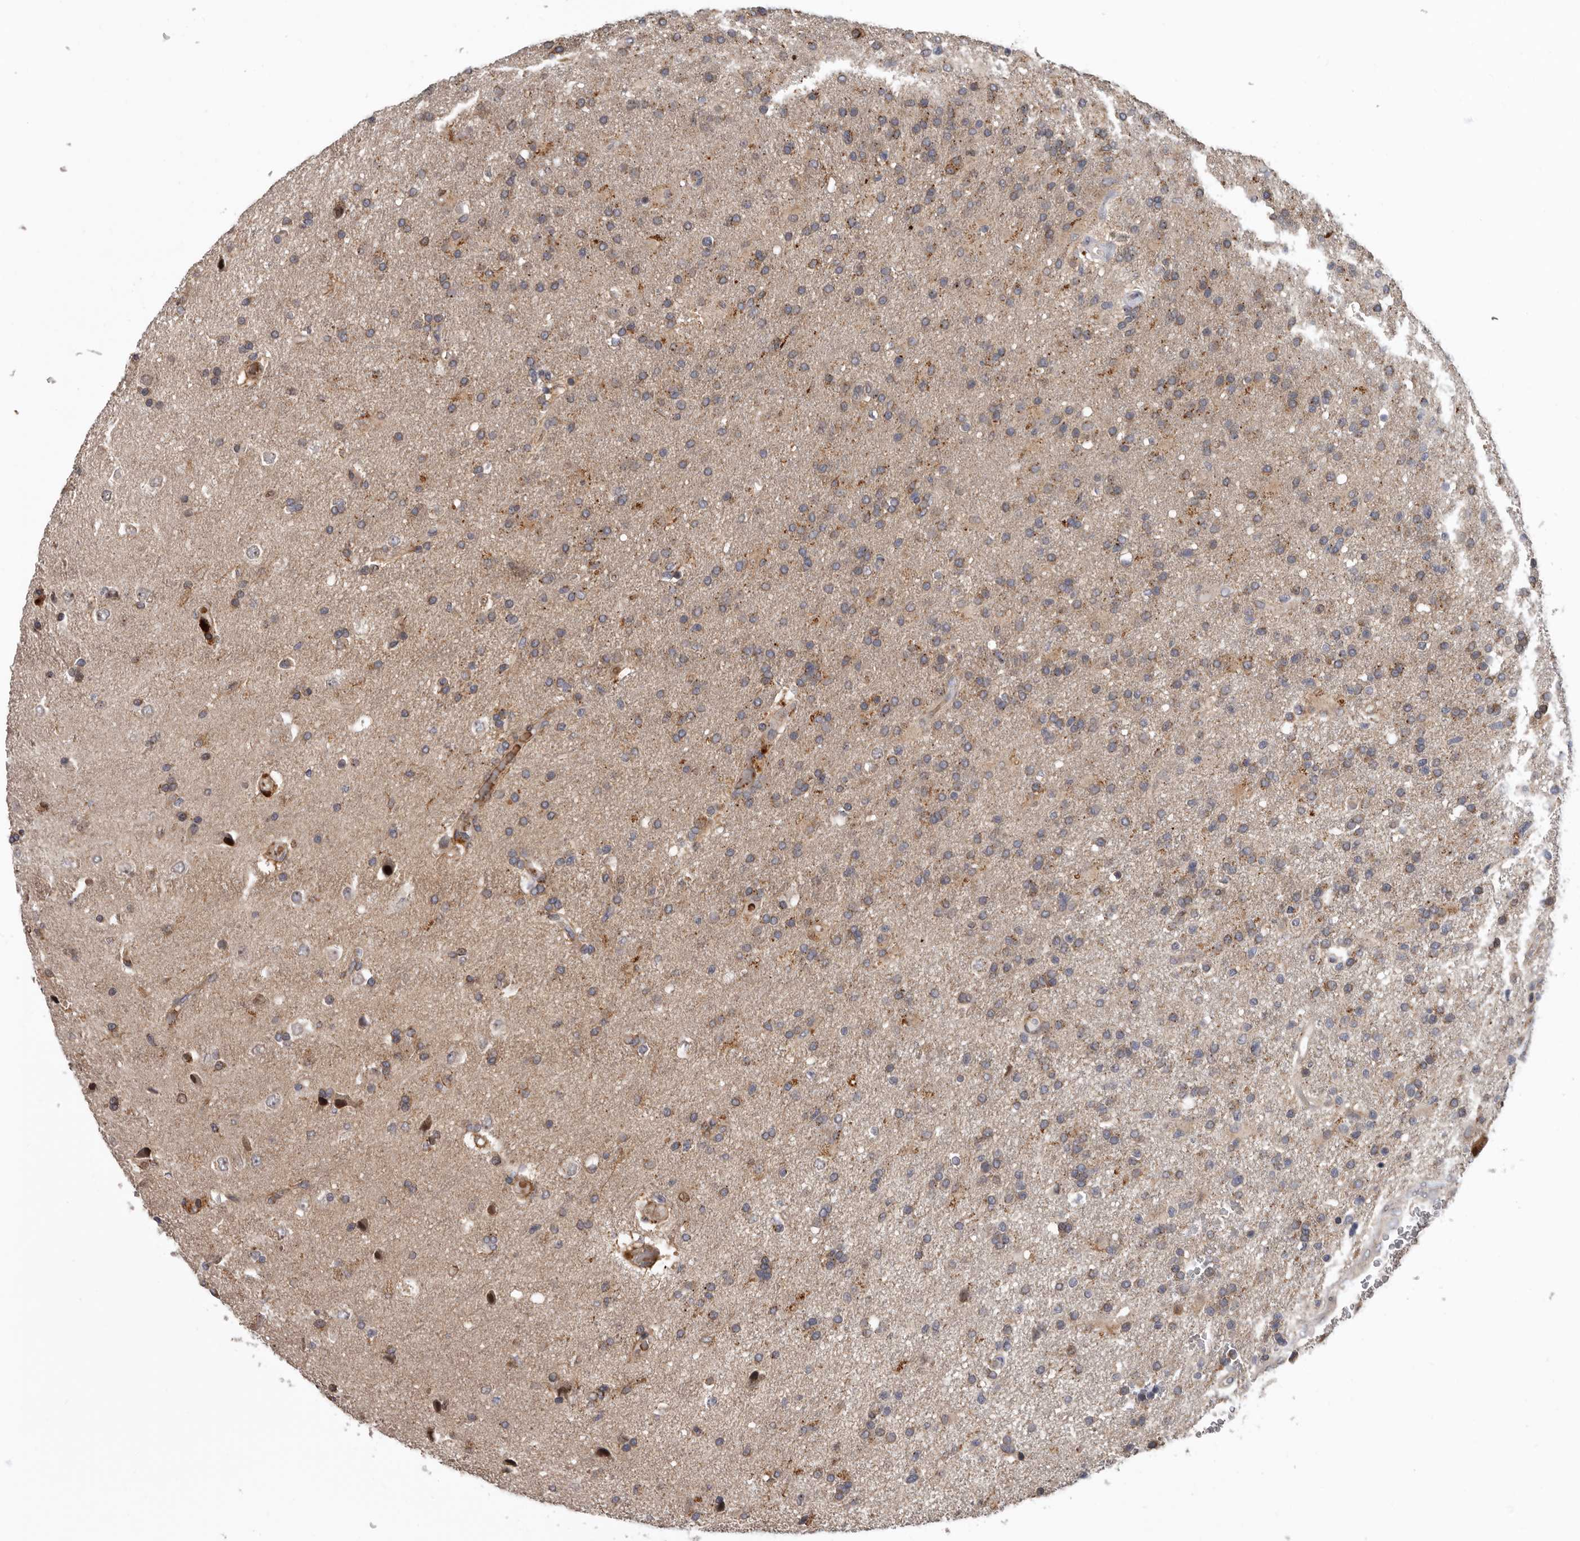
{"staining": {"intensity": "weak", "quantity": ">75%", "location": "cytoplasmic/membranous"}, "tissue": "glioma", "cell_type": "Tumor cells", "image_type": "cancer", "snomed": [{"axis": "morphology", "description": "Glioma, malignant, High grade"}, {"axis": "topography", "description": "Brain"}], "caption": "A histopathology image of glioma stained for a protein exhibits weak cytoplasmic/membranous brown staining in tumor cells. (Stains: DAB (3,3'-diaminobenzidine) in brown, nuclei in blue, Microscopy: brightfield microscopy at high magnification).", "gene": "FGFR4", "patient": {"sex": "male", "age": 72}}